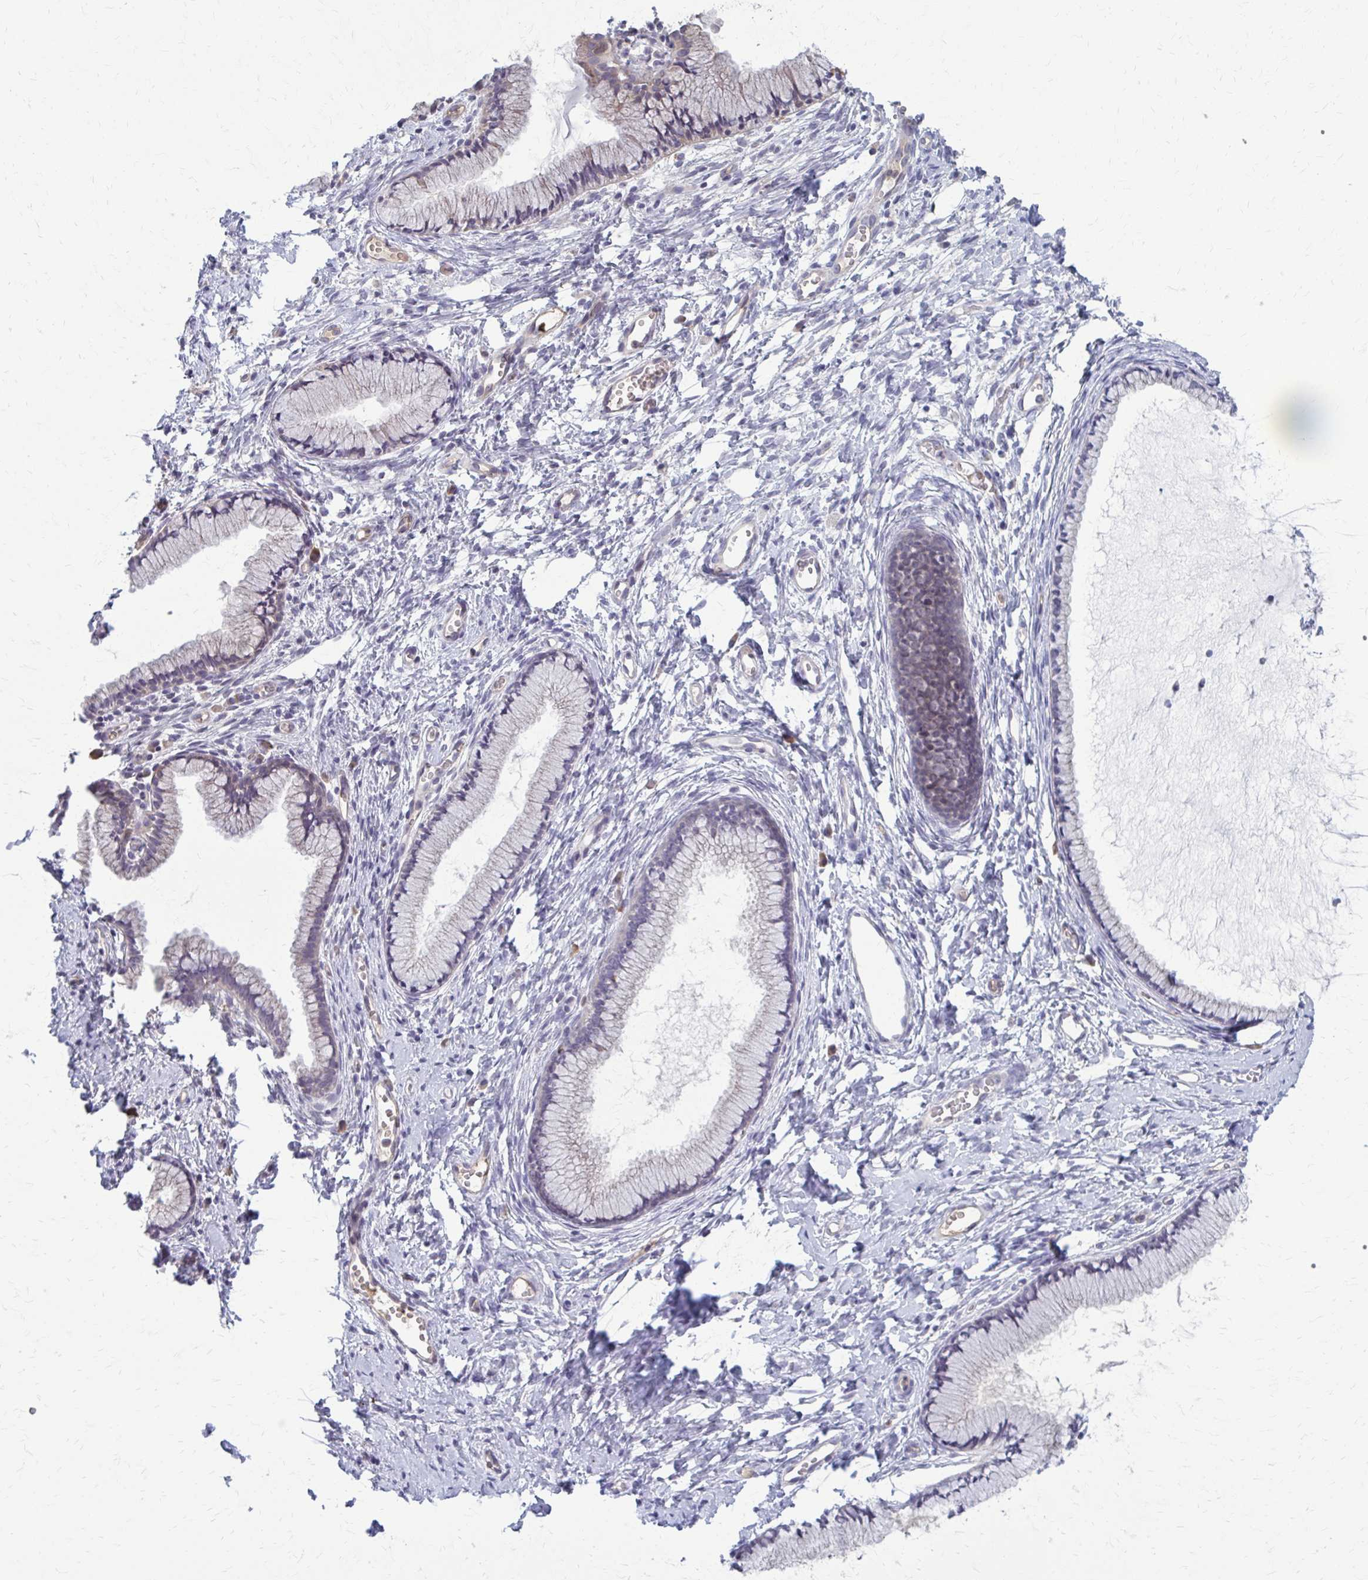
{"staining": {"intensity": "negative", "quantity": "none", "location": "none"}, "tissue": "cervix", "cell_type": "Glandular cells", "image_type": "normal", "snomed": [{"axis": "morphology", "description": "Normal tissue, NOS"}, {"axis": "topography", "description": "Cervix"}], "caption": "This is a image of immunohistochemistry (IHC) staining of normal cervix, which shows no staining in glandular cells.", "gene": "MCRIP2", "patient": {"sex": "female", "age": 40}}